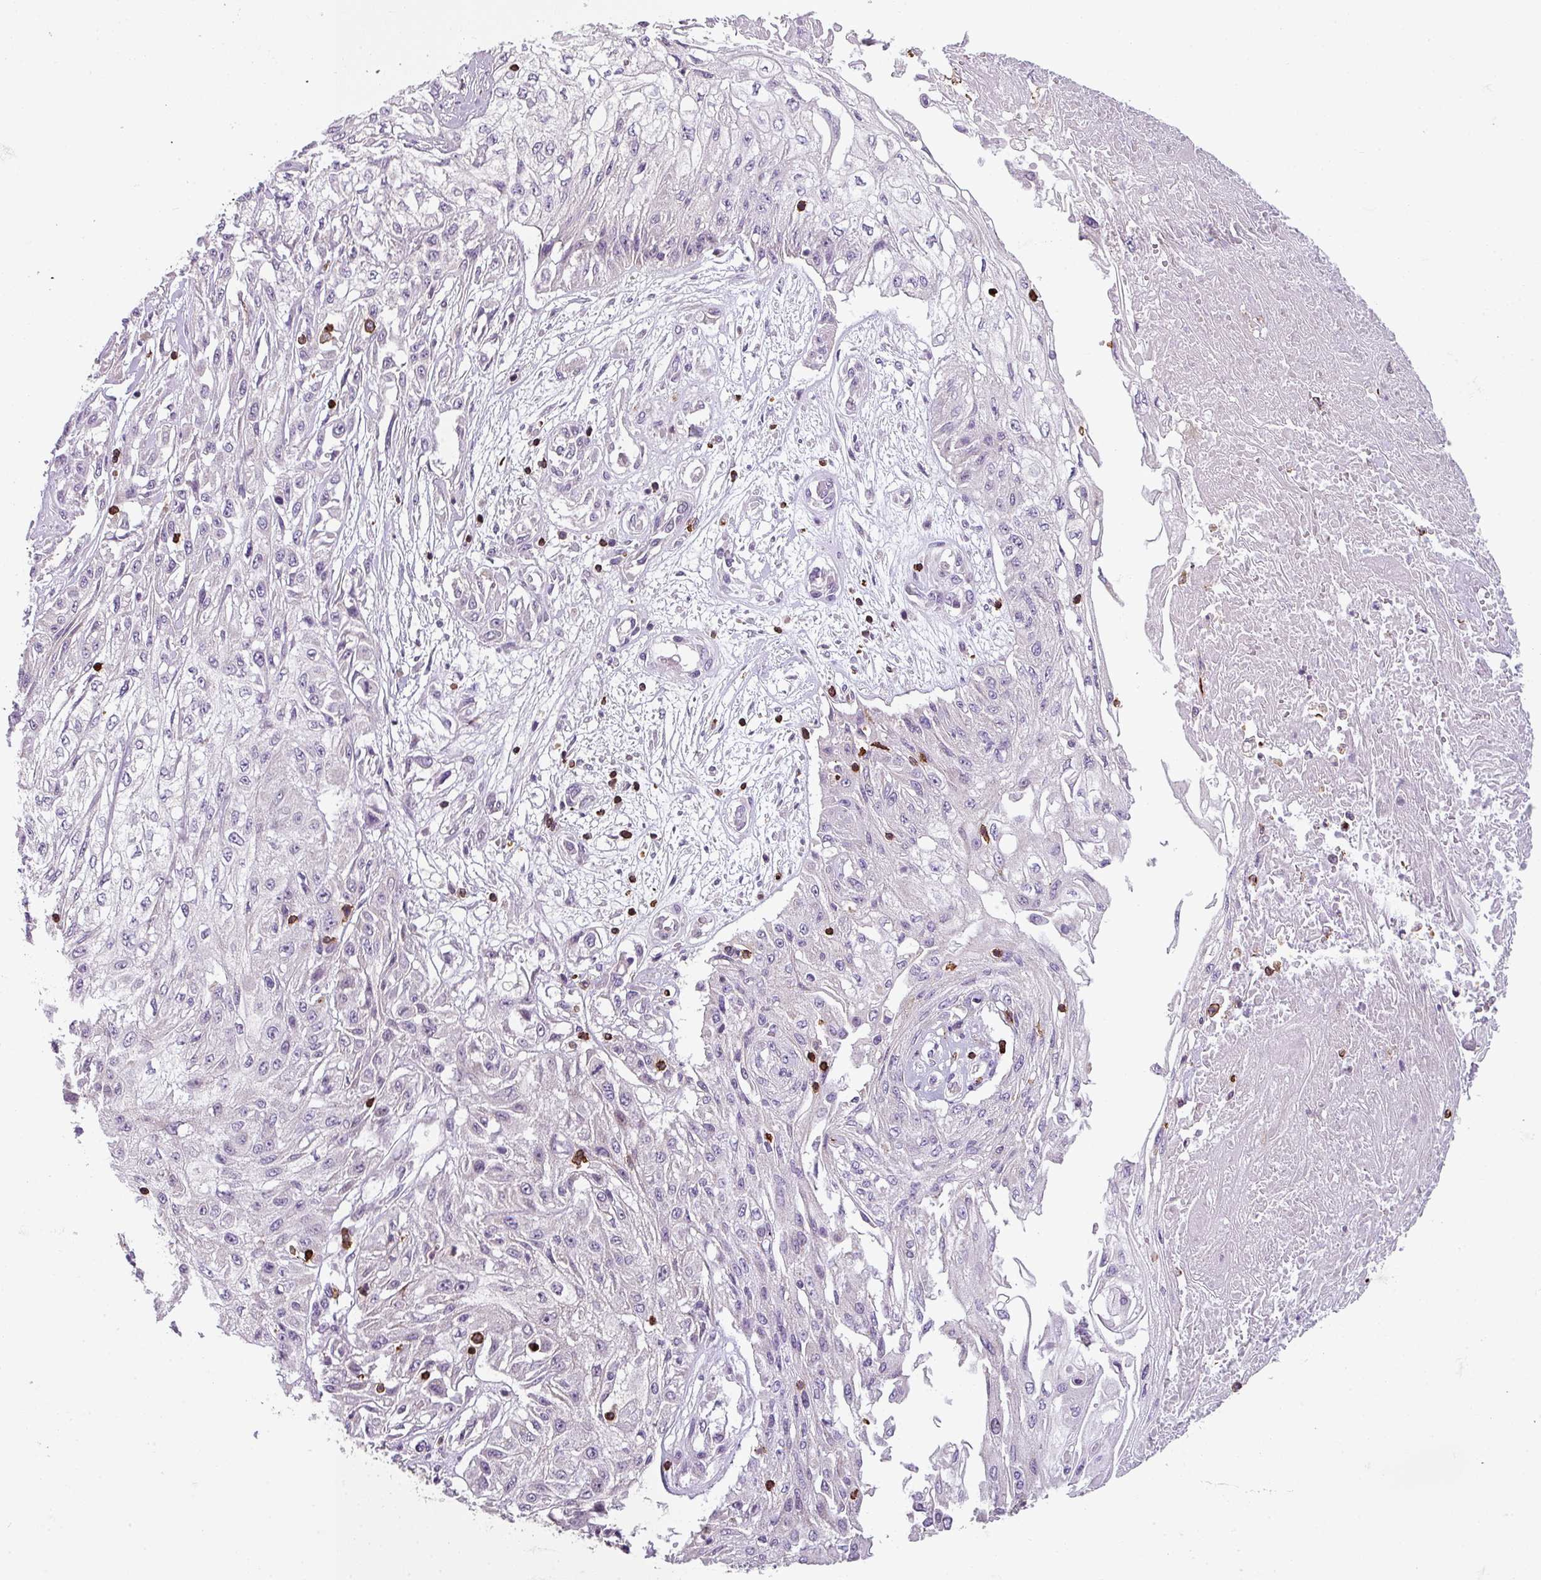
{"staining": {"intensity": "negative", "quantity": "none", "location": "none"}, "tissue": "skin cancer", "cell_type": "Tumor cells", "image_type": "cancer", "snomed": [{"axis": "morphology", "description": "Squamous cell carcinoma, NOS"}, {"axis": "morphology", "description": "Squamous cell carcinoma, metastatic, NOS"}, {"axis": "topography", "description": "Skin"}, {"axis": "topography", "description": "Lymph node"}], "caption": "This is an immunohistochemistry histopathology image of human skin cancer (squamous cell carcinoma). There is no staining in tumor cells.", "gene": "NEDD9", "patient": {"sex": "male", "age": 75}}